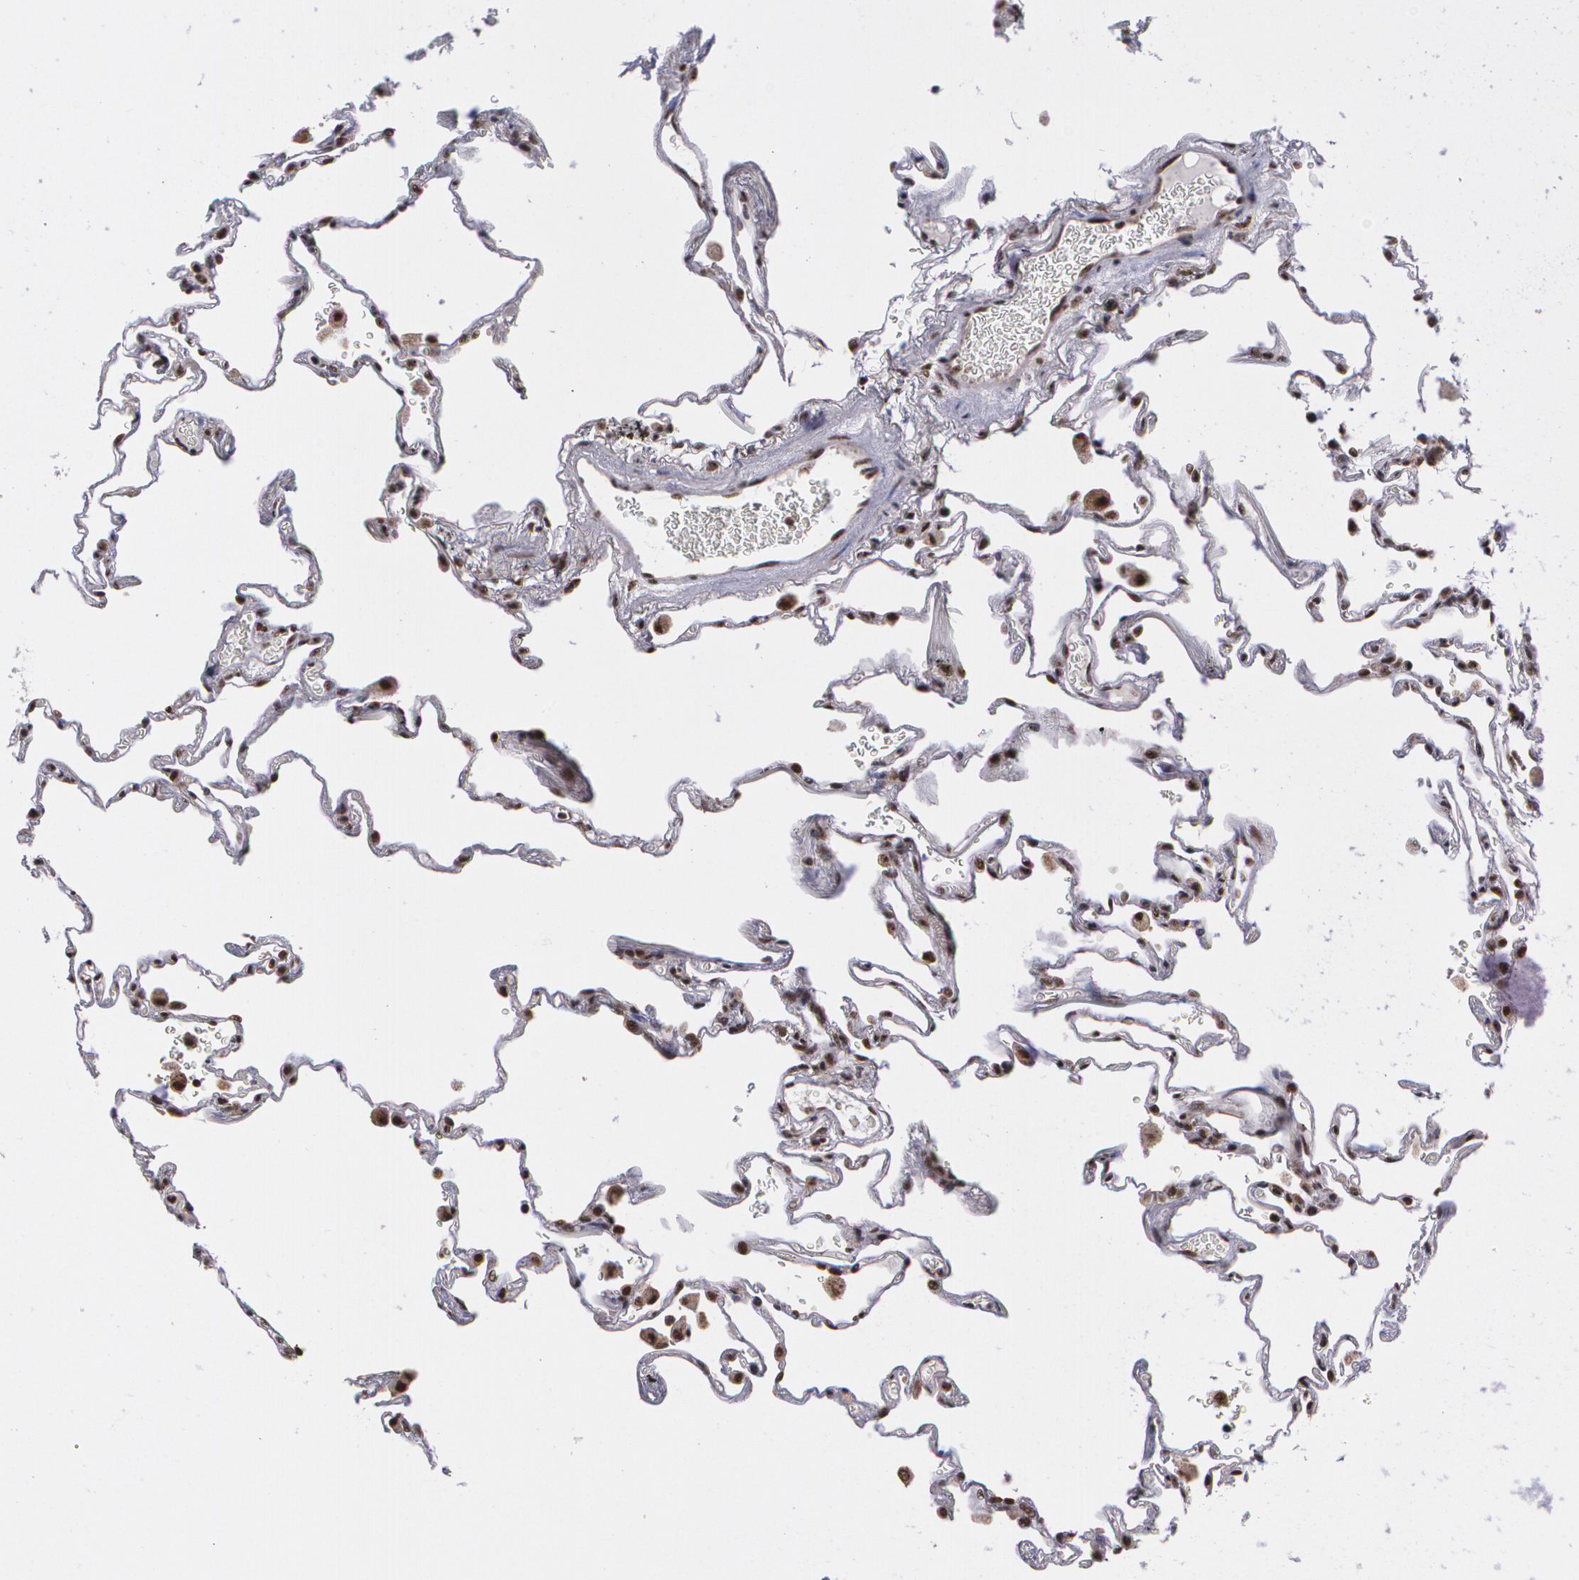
{"staining": {"intensity": "strong", "quantity": ">75%", "location": "nuclear"}, "tissue": "lung", "cell_type": "Alveolar cells", "image_type": "normal", "snomed": [{"axis": "morphology", "description": "Normal tissue, NOS"}, {"axis": "morphology", "description": "Inflammation, NOS"}, {"axis": "topography", "description": "Lung"}], "caption": "A high amount of strong nuclear staining is appreciated in about >75% of alveolar cells in unremarkable lung.", "gene": "C6orf15", "patient": {"sex": "male", "age": 69}}